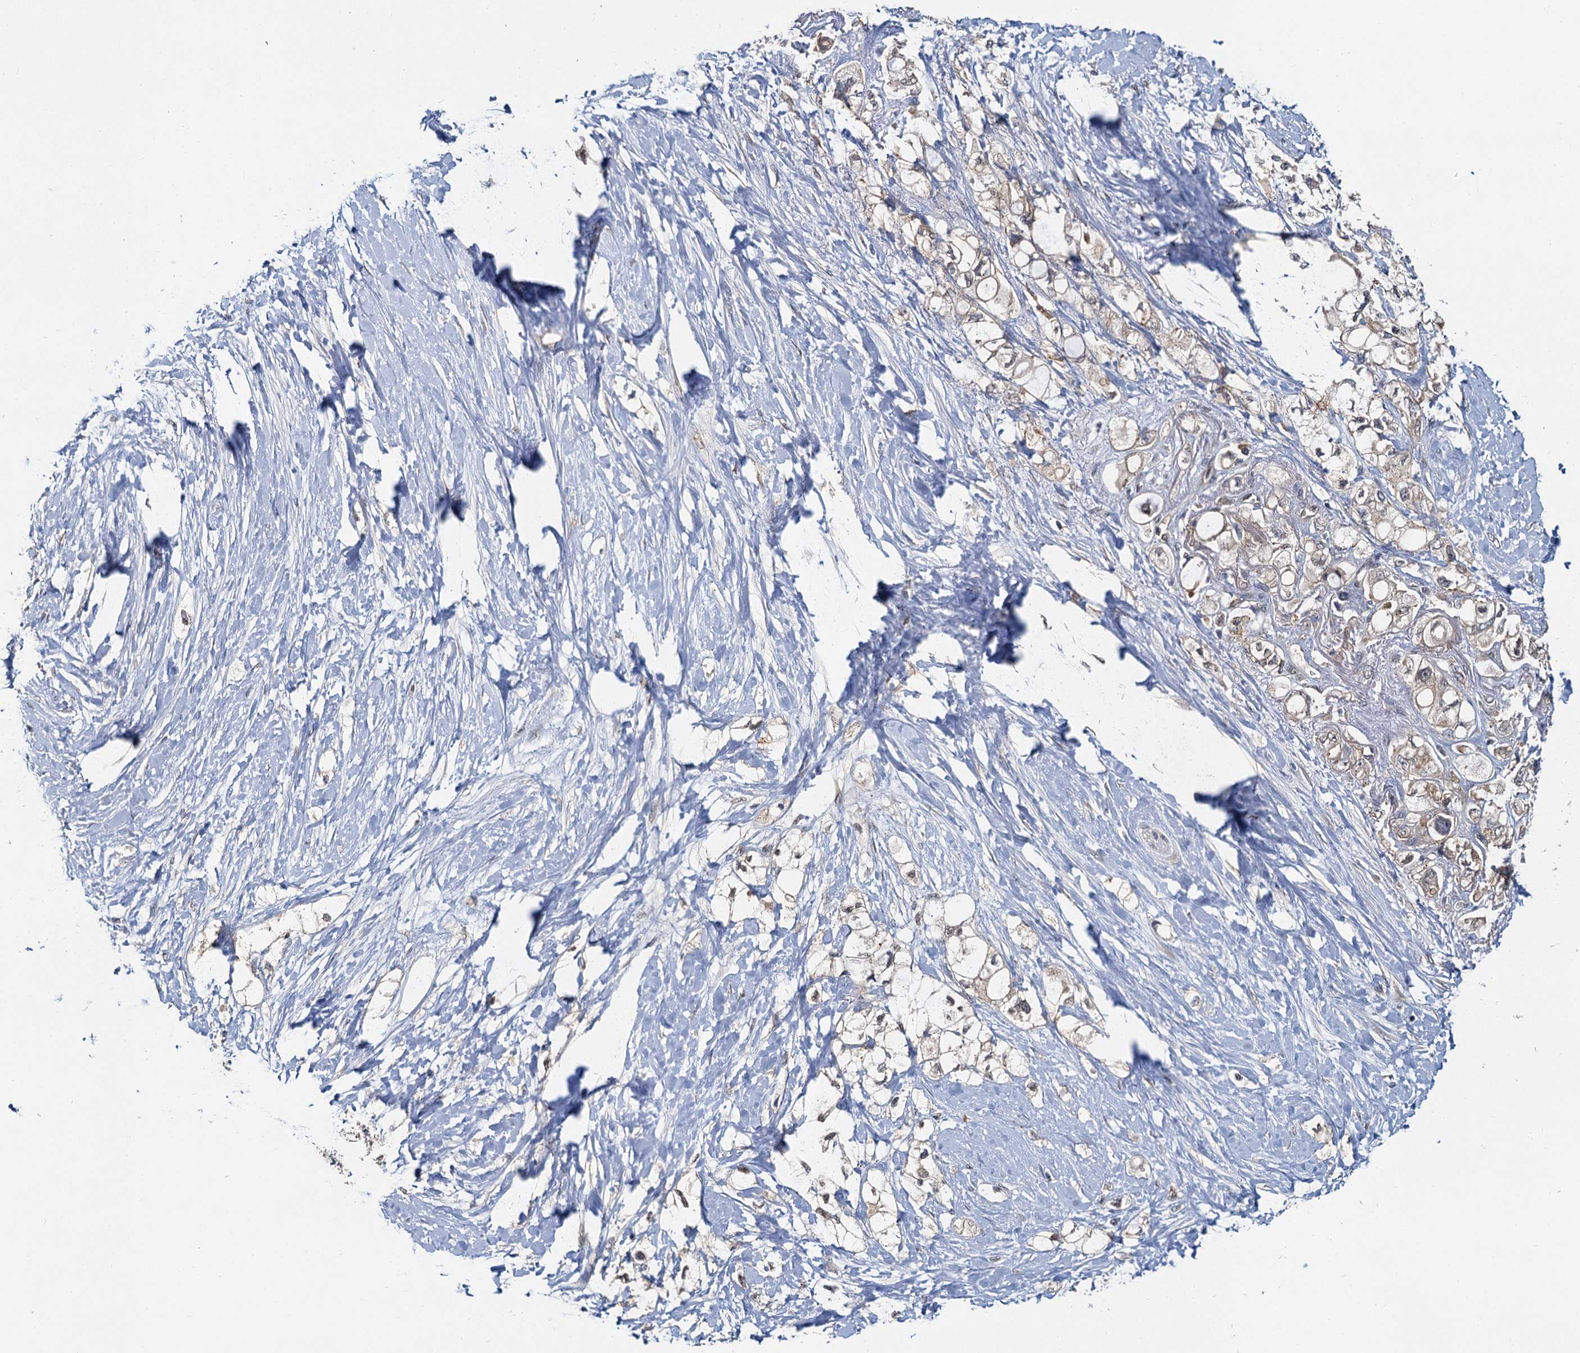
{"staining": {"intensity": "negative", "quantity": "none", "location": "none"}, "tissue": "pancreatic cancer", "cell_type": "Tumor cells", "image_type": "cancer", "snomed": [{"axis": "morphology", "description": "Adenocarcinoma, NOS"}, {"axis": "topography", "description": "Pancreas"}], "caption": "Immunohistochemical staining of pancreatic adenocarcinoma exhibits no significant positivity in tumor cells.", "gene": "ZNF324", "patient": {"sex": "male", "age": 70}}